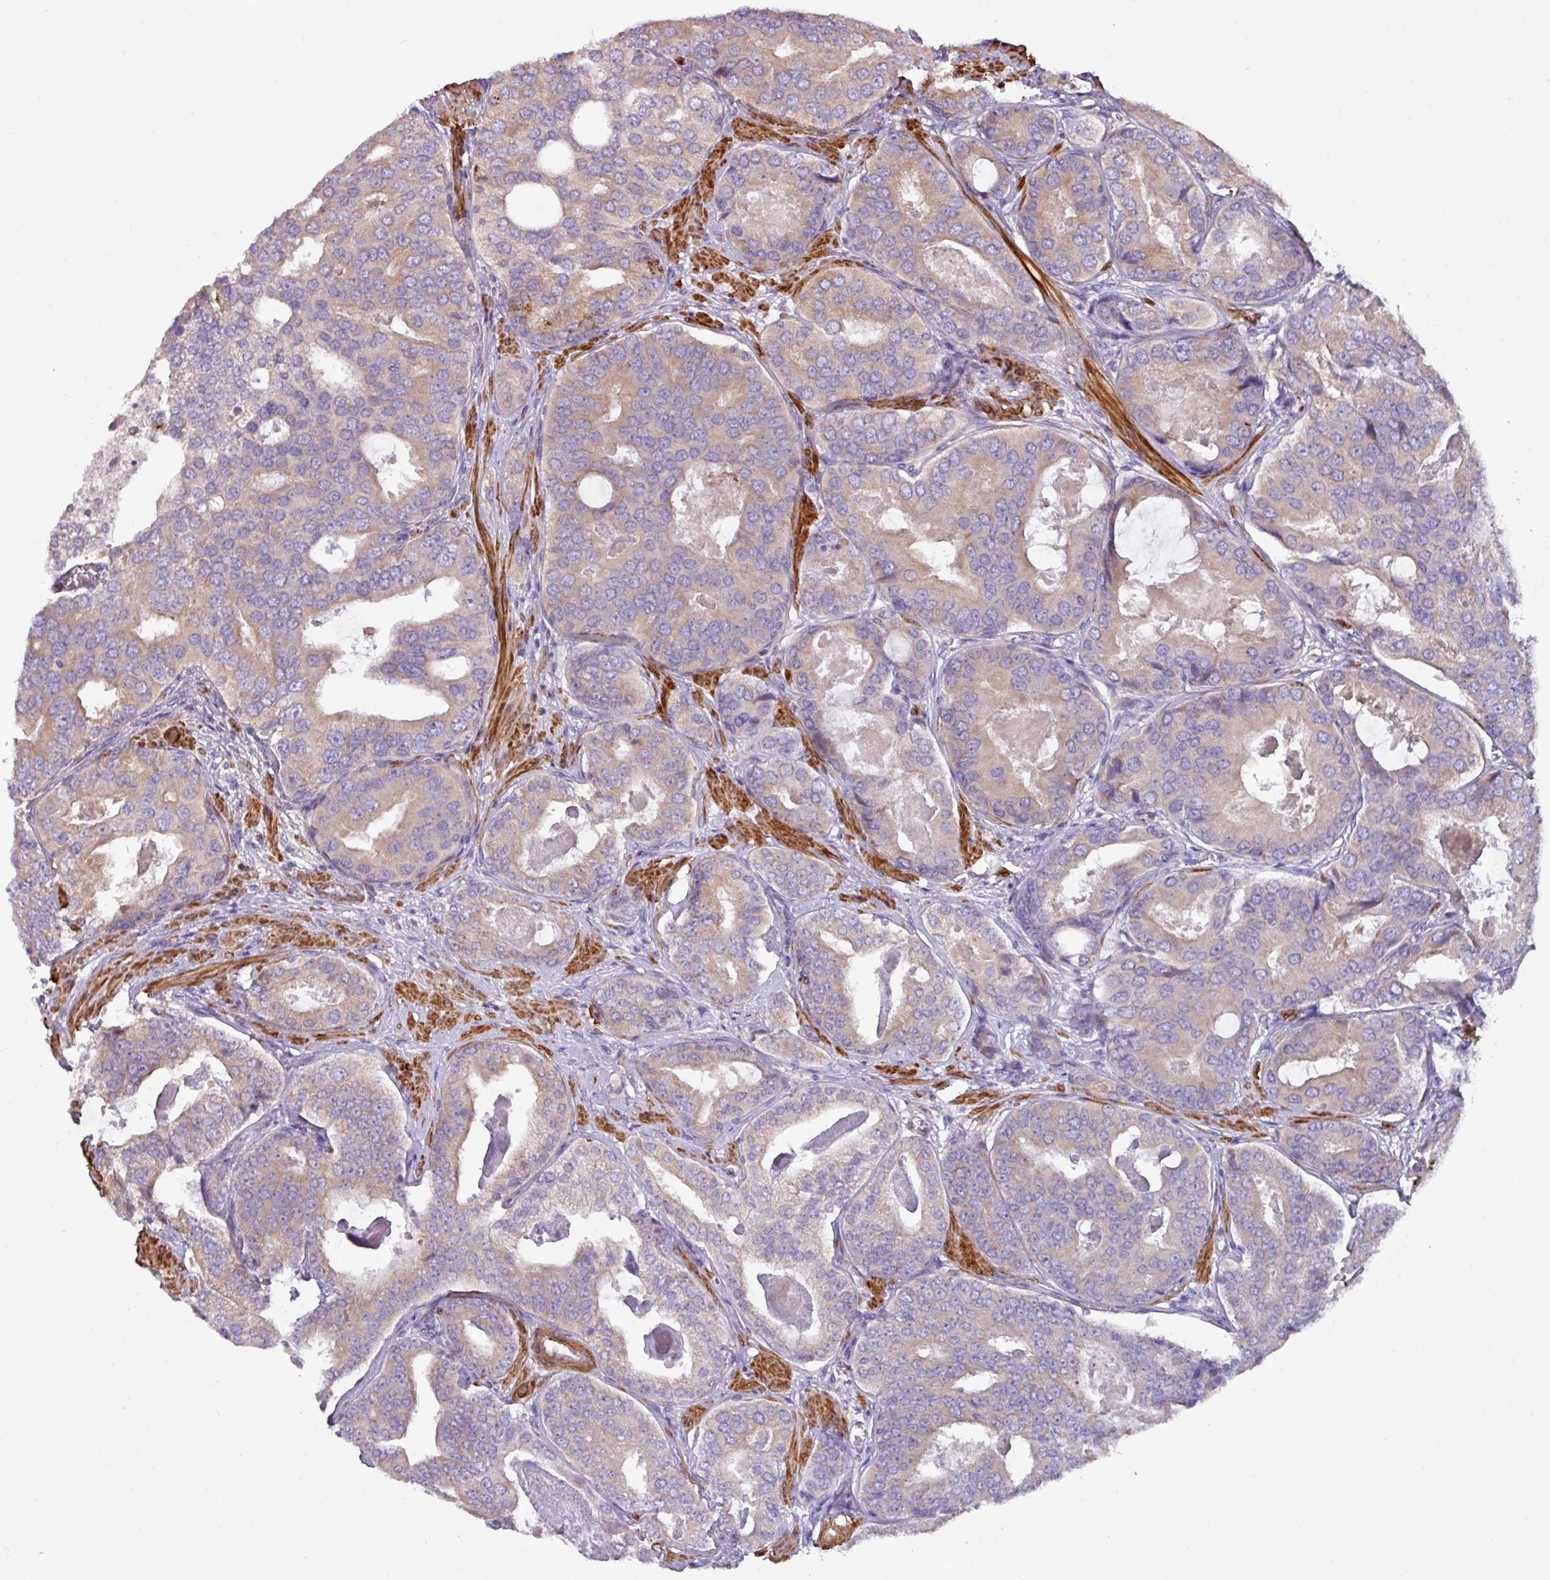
{"staining": {"intensity": "moderate", "quantity": "25%-75%", "location": "cytoplasmic/membranous"}, "tissue": "prostate cancer", "cell_type": "Tumor cells", "image_type": "cancer", "snomed": [{"axis": "morphology", "description": "Adenocarcinoma, High grade"}, {"axis": "topography", "description": "Prostate"}], "caption": "High-magnification brightfield microscopy of adenocarcinoma (high-grade) (prostate) stained with DAB (brown) and counterstained with hematoxylin (blue). tumor cells exhibit moderate cytoplasmic/membranous staining is seen in approximately25%-75% of cells.", "gene": "MRRF", "patient": {"sex": "male", "age": 71}}